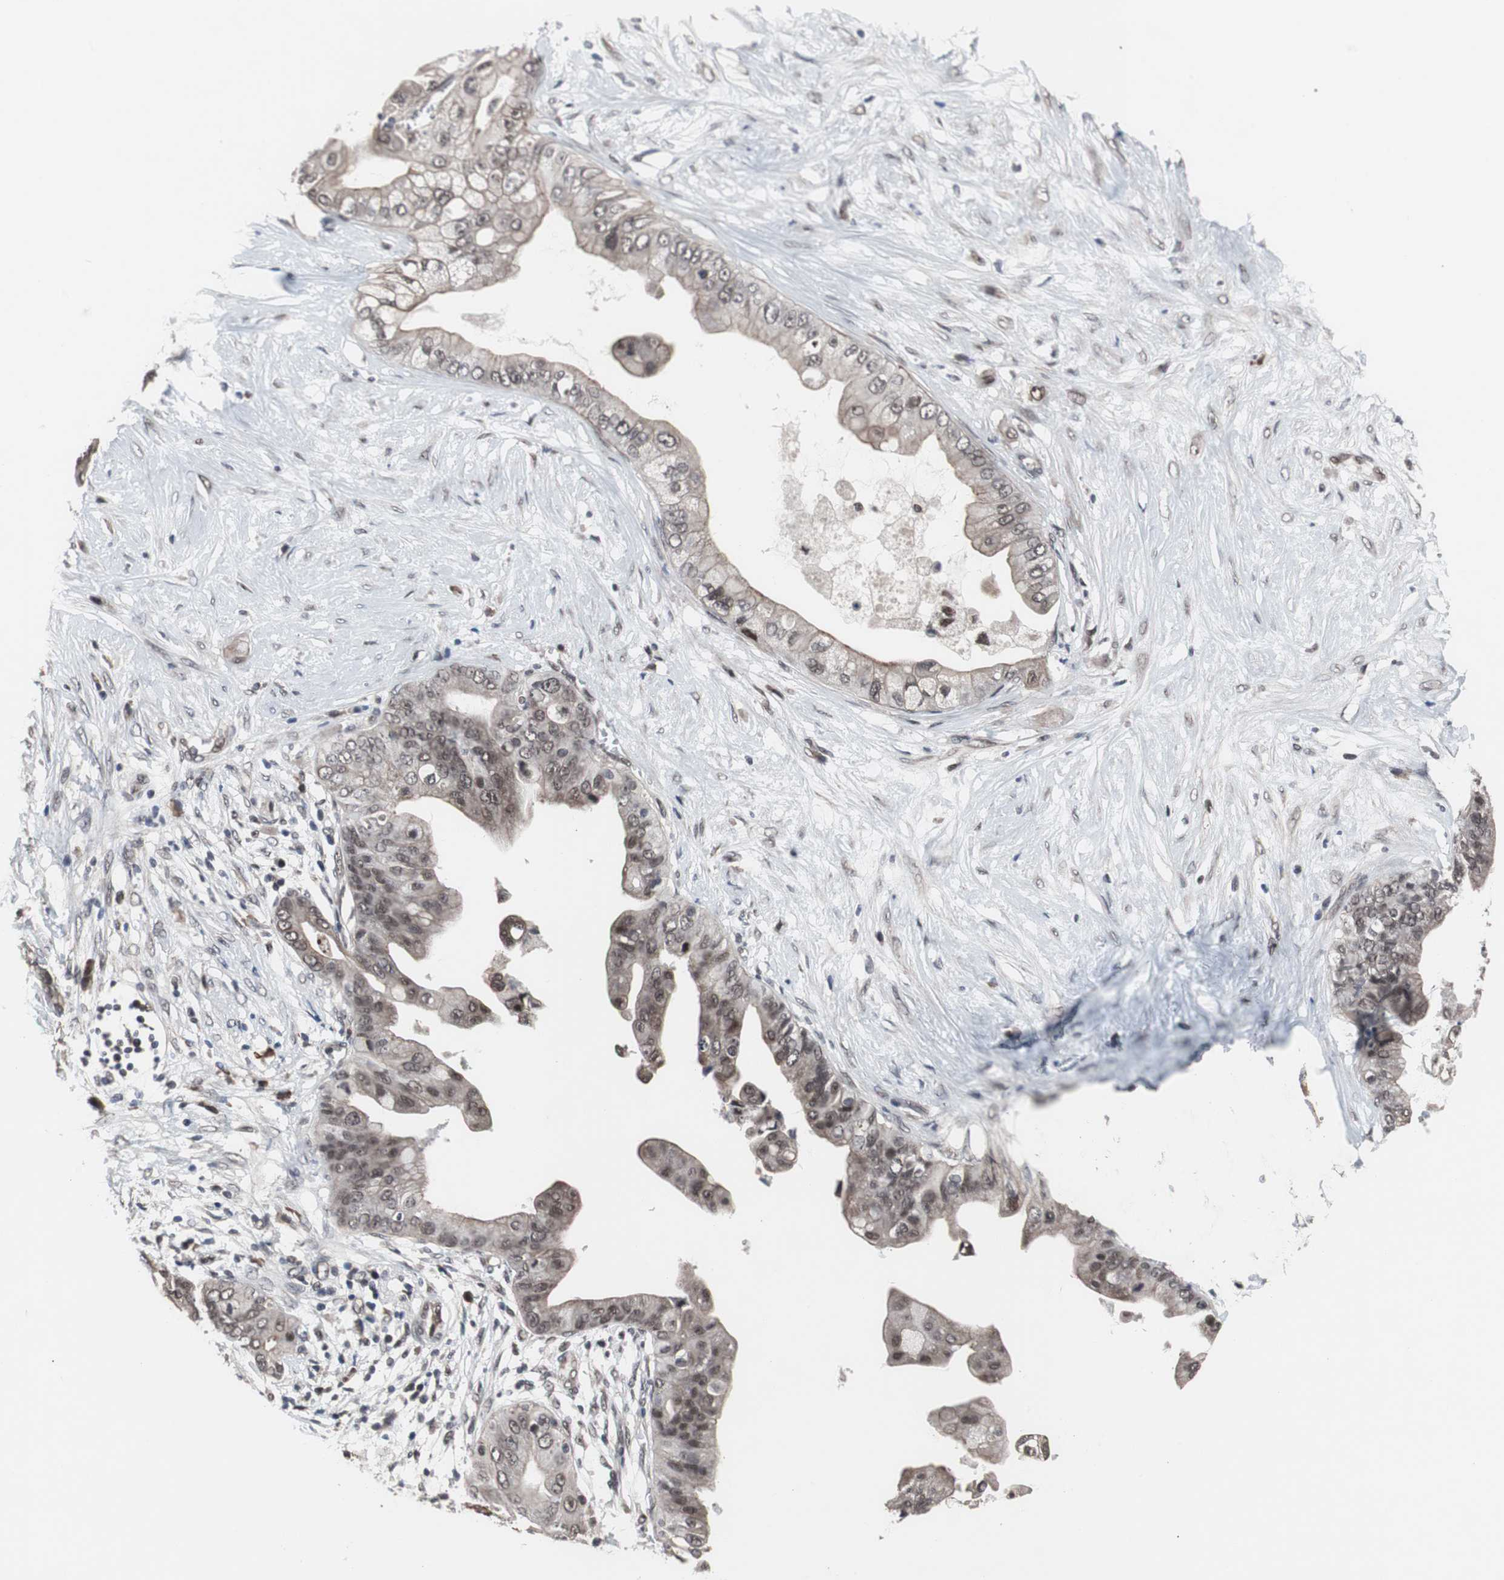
{"staining": {"intensity": "weak", "quantity": "25%-75%", "location": "cytoplasmic/membranous,nuclear"}, "tissue": "pancreatic cancer", "cell_type": "Tumor cells", "image_type": "cancer", "snomed": [{"axis": "morphology", "description": "Adenocarcinoma, NOS"}, {"axis": "topography", "description": "Pancreas"}], "caption": "Tumor cells demonstrate weak cytoplasmic/membranous and nuclear staining in approximately 25%-75% of cells in pancreatic cancer. (IHC, brightfield microscopy, high magnification).", "gene": "GTF2F2", "patient": {"sex": "female", "age": 75}}